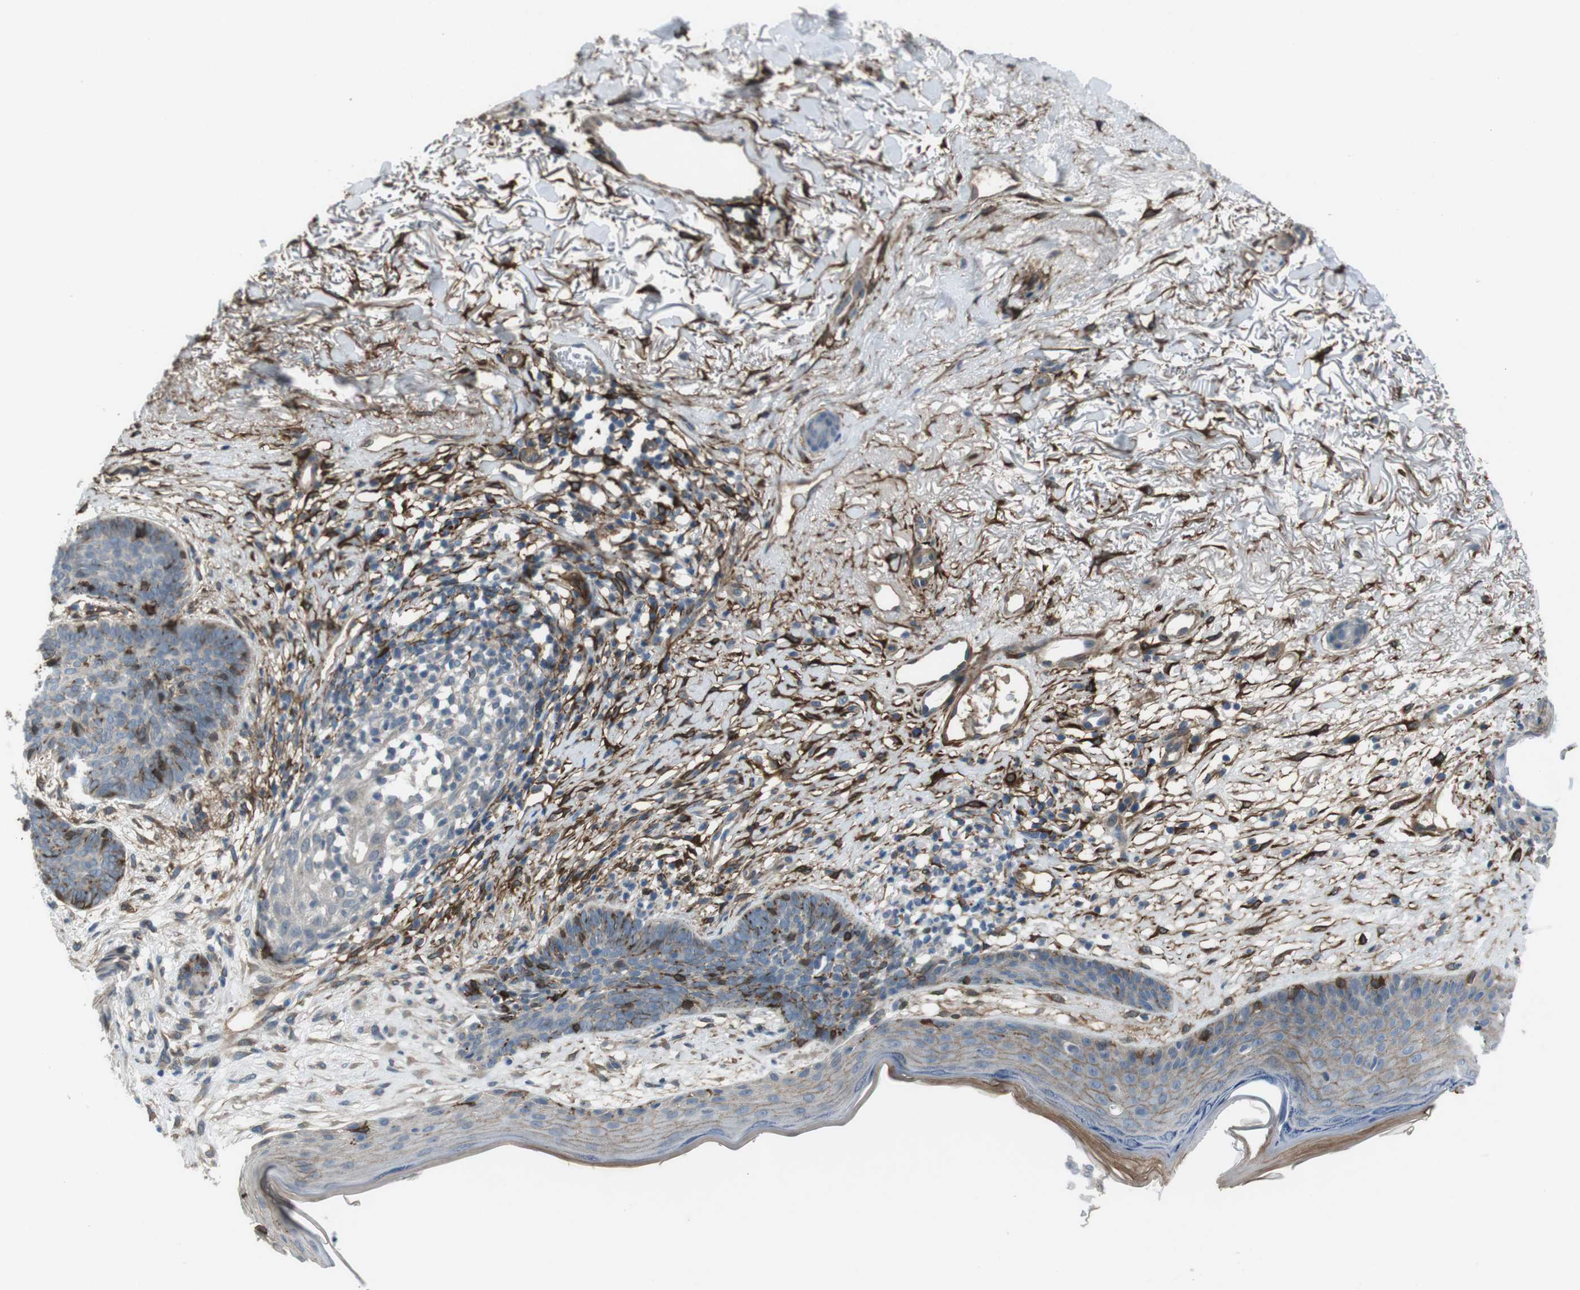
{"staining": {"intensity": "weak", "quantity": "<25%", "location": "nuclear"}, "tissue": "skin cancer", "cell_type": "Tumor cells", "image_type": "cancer", "snomed": [{"axis": "morphology", "description": "Normal tissue, NOS"}, {"axis": "morphology", "description": "Basal cell carcinoma"}, {"axis": "topography", "description": "Skin"}], "caption": "A high-resolution histopathology image shows IHC staining of basal cell carcinoma (skin), which exhibits no significant expression in tumor cells.", "gene": "ANK2", "patient": {"sex": "female", "age": 70}}